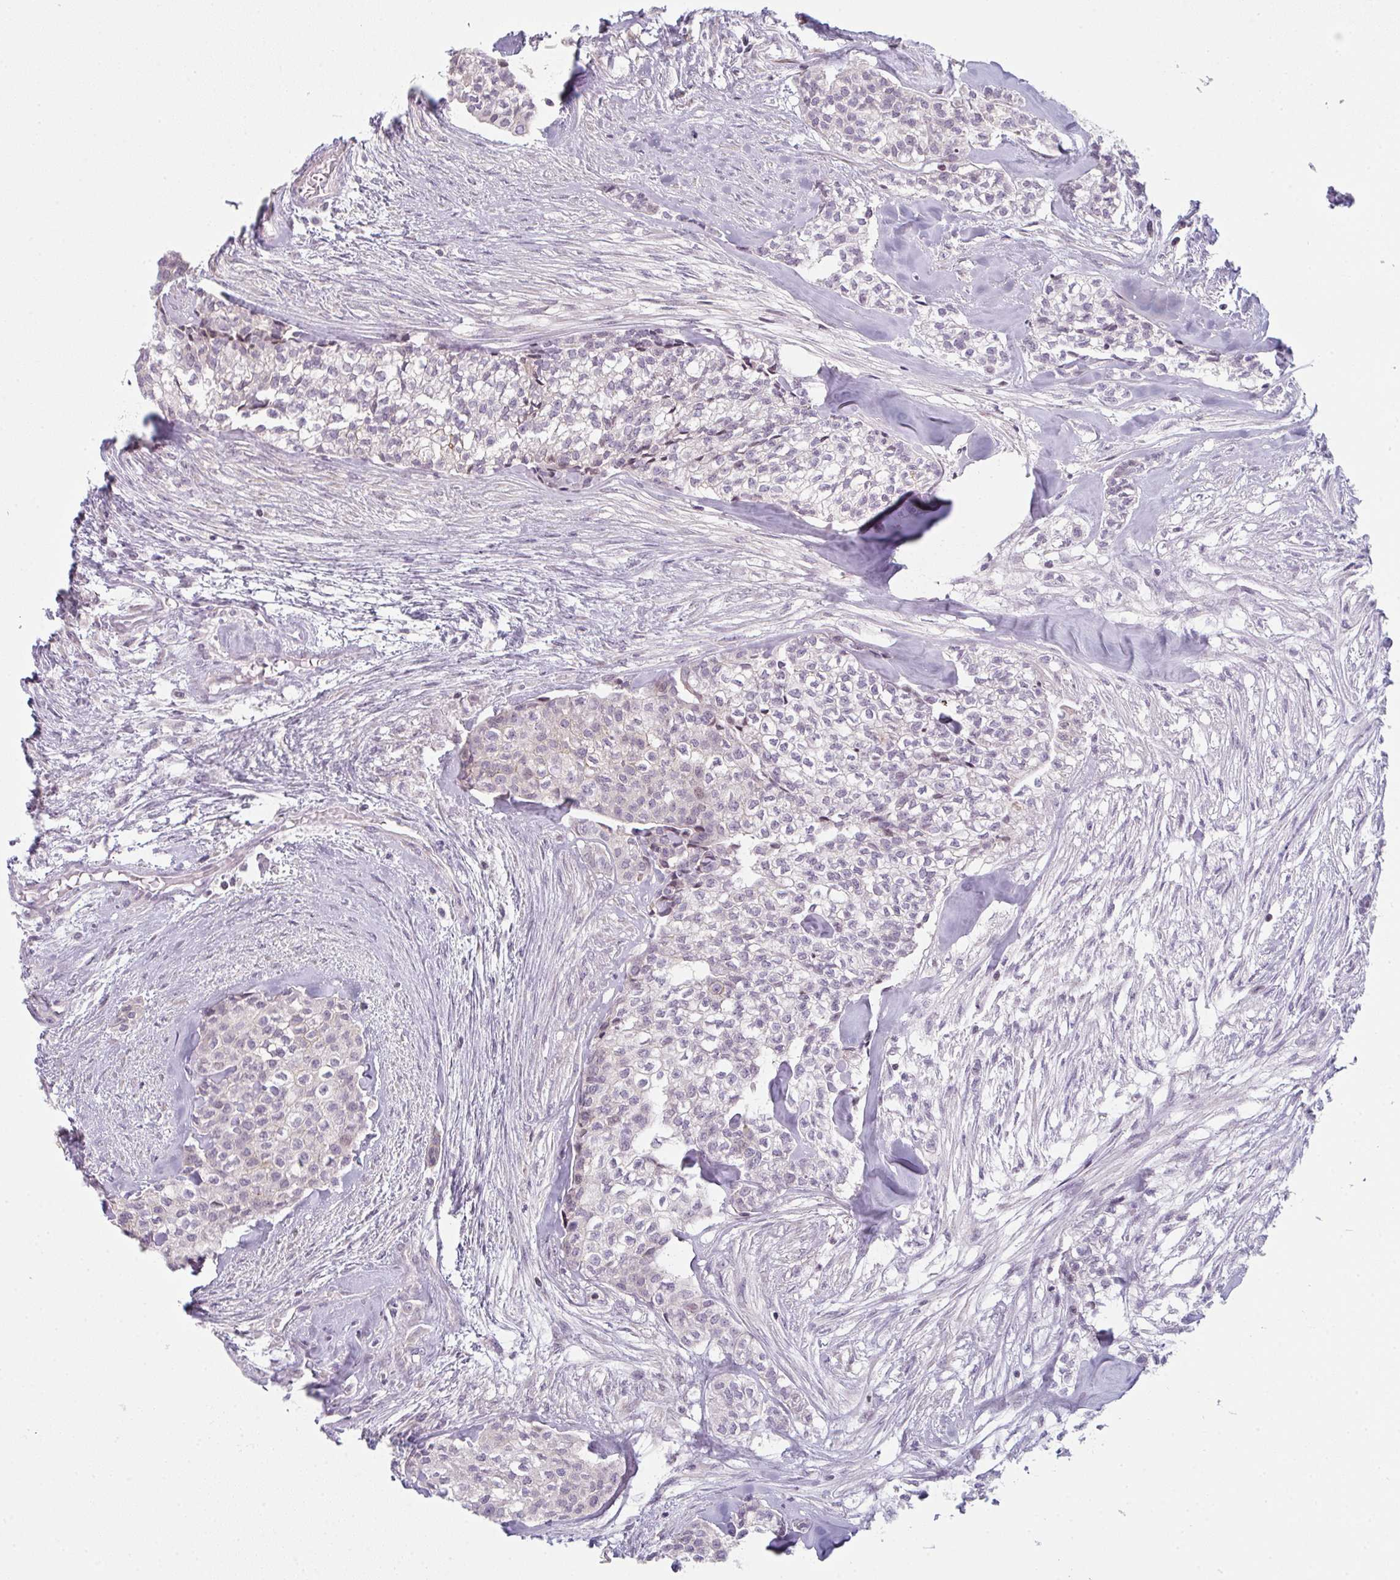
{"staining": {"intensity": "negative", "quantity": "none", "location": "none"}, "tissue": "head and neck cancer", "cell_type": "Tumor cells", "image_type": "cancer", "snomed": [{"axis": "morphology", "description": "Adenocarcinoma, NOS"}, {"axis": "topography", "description": "Head-Neck"}], "caption": "Immunohistochemical staining of human head and neck cancer exhibits no significant positivity in tumor cells.", "gene": "TMEM237", "patient": {"sex": "male", "age": 81}}